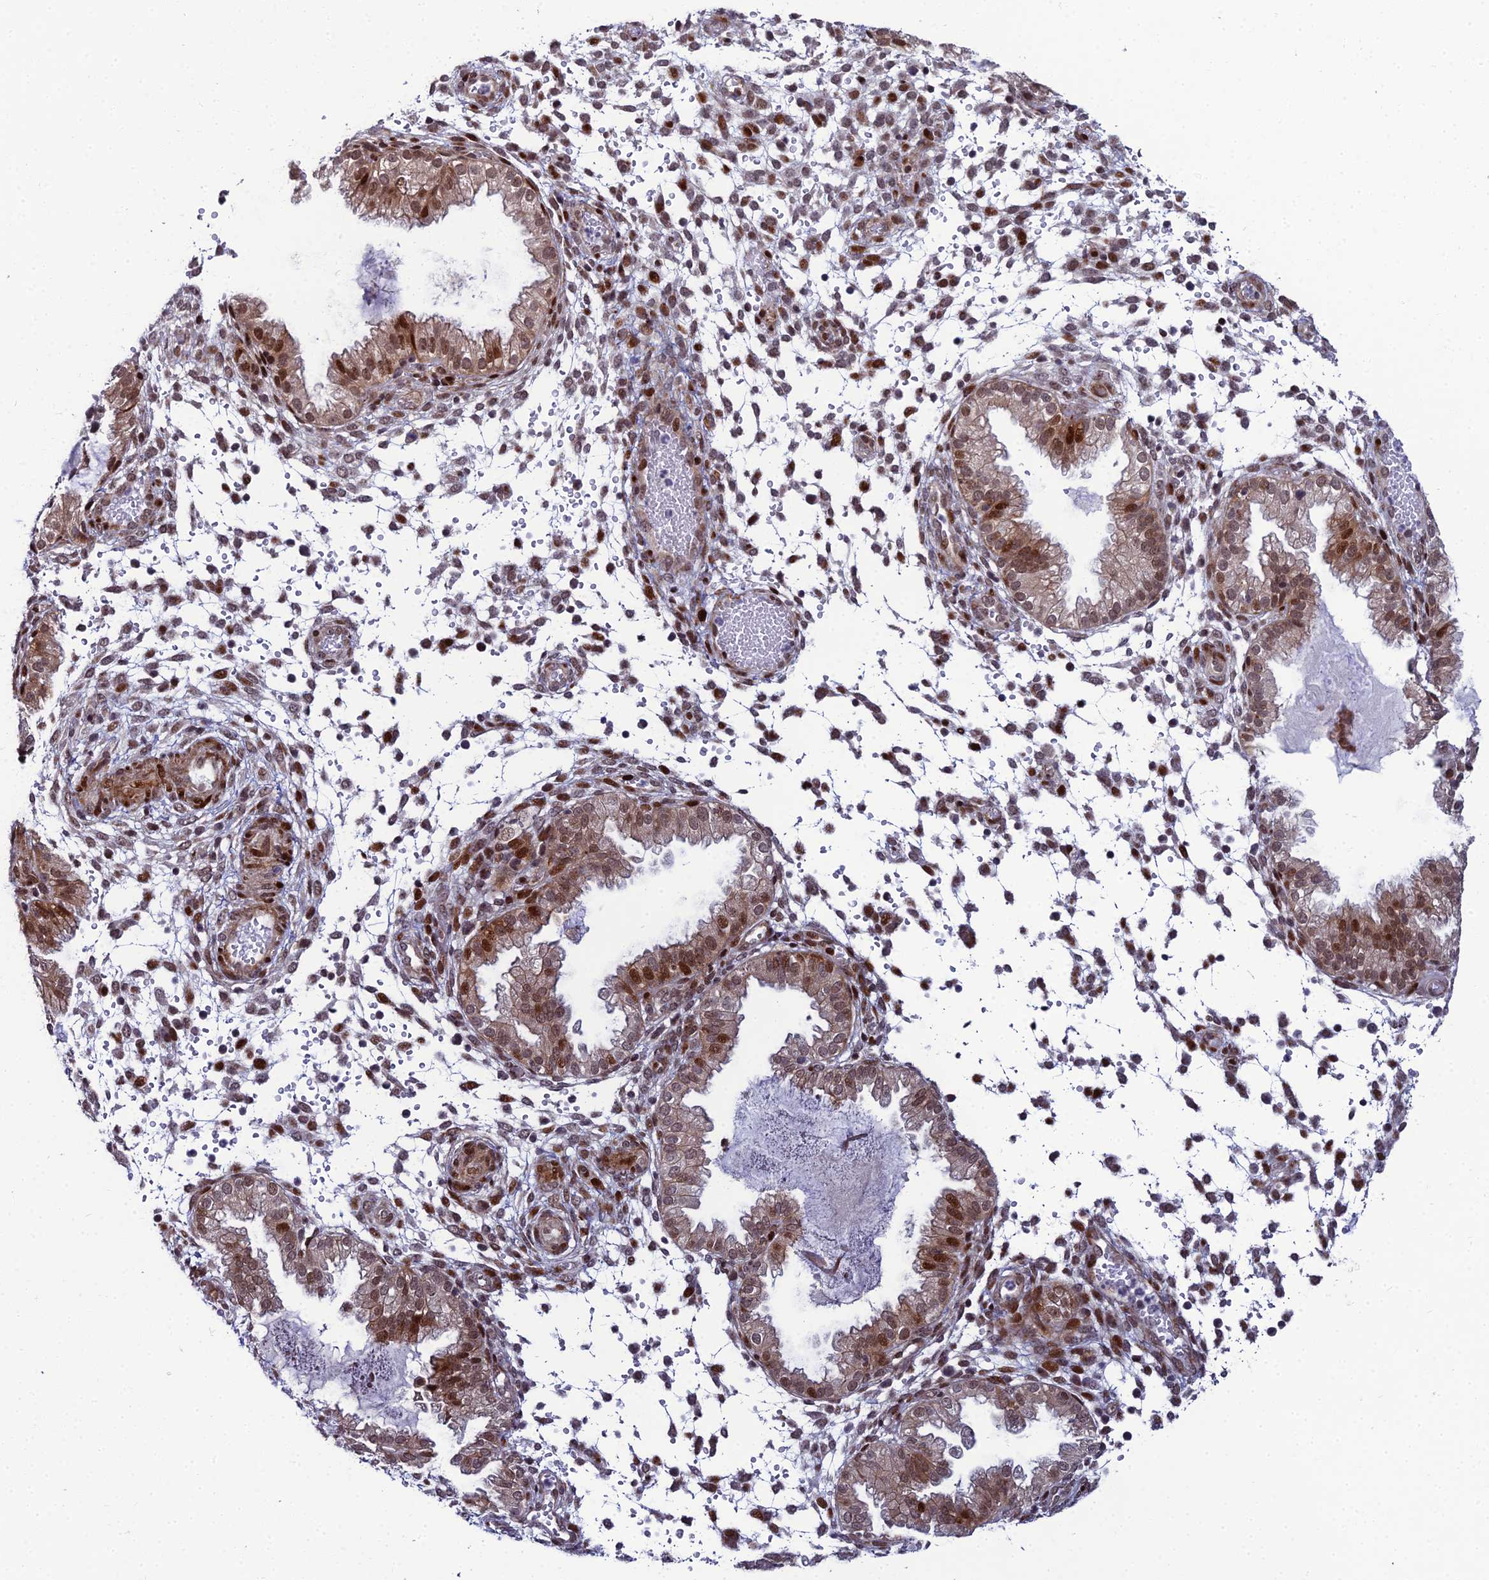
{"staining": {"intensity": "strong", "quantity": "25%-75%", "location": "nuclear"}, "tissue": "endometrium", "cell_type": "Cells in endometrial stroma", "image_type": "normal", "snomed": [{"axis": "morphology", "description": "Normal tissue, NOS"}, {"axis": "topography", "description": "Endometrium"}], "caption": "Immunohistochemistry (IHC) of benign endometrium reveals high levels of strong nuclear positivity in approximately 25%-75% of cells in endometrial stroma.", "gene": "ZNF668", "patient": {"sex": "female", "age": 33}}